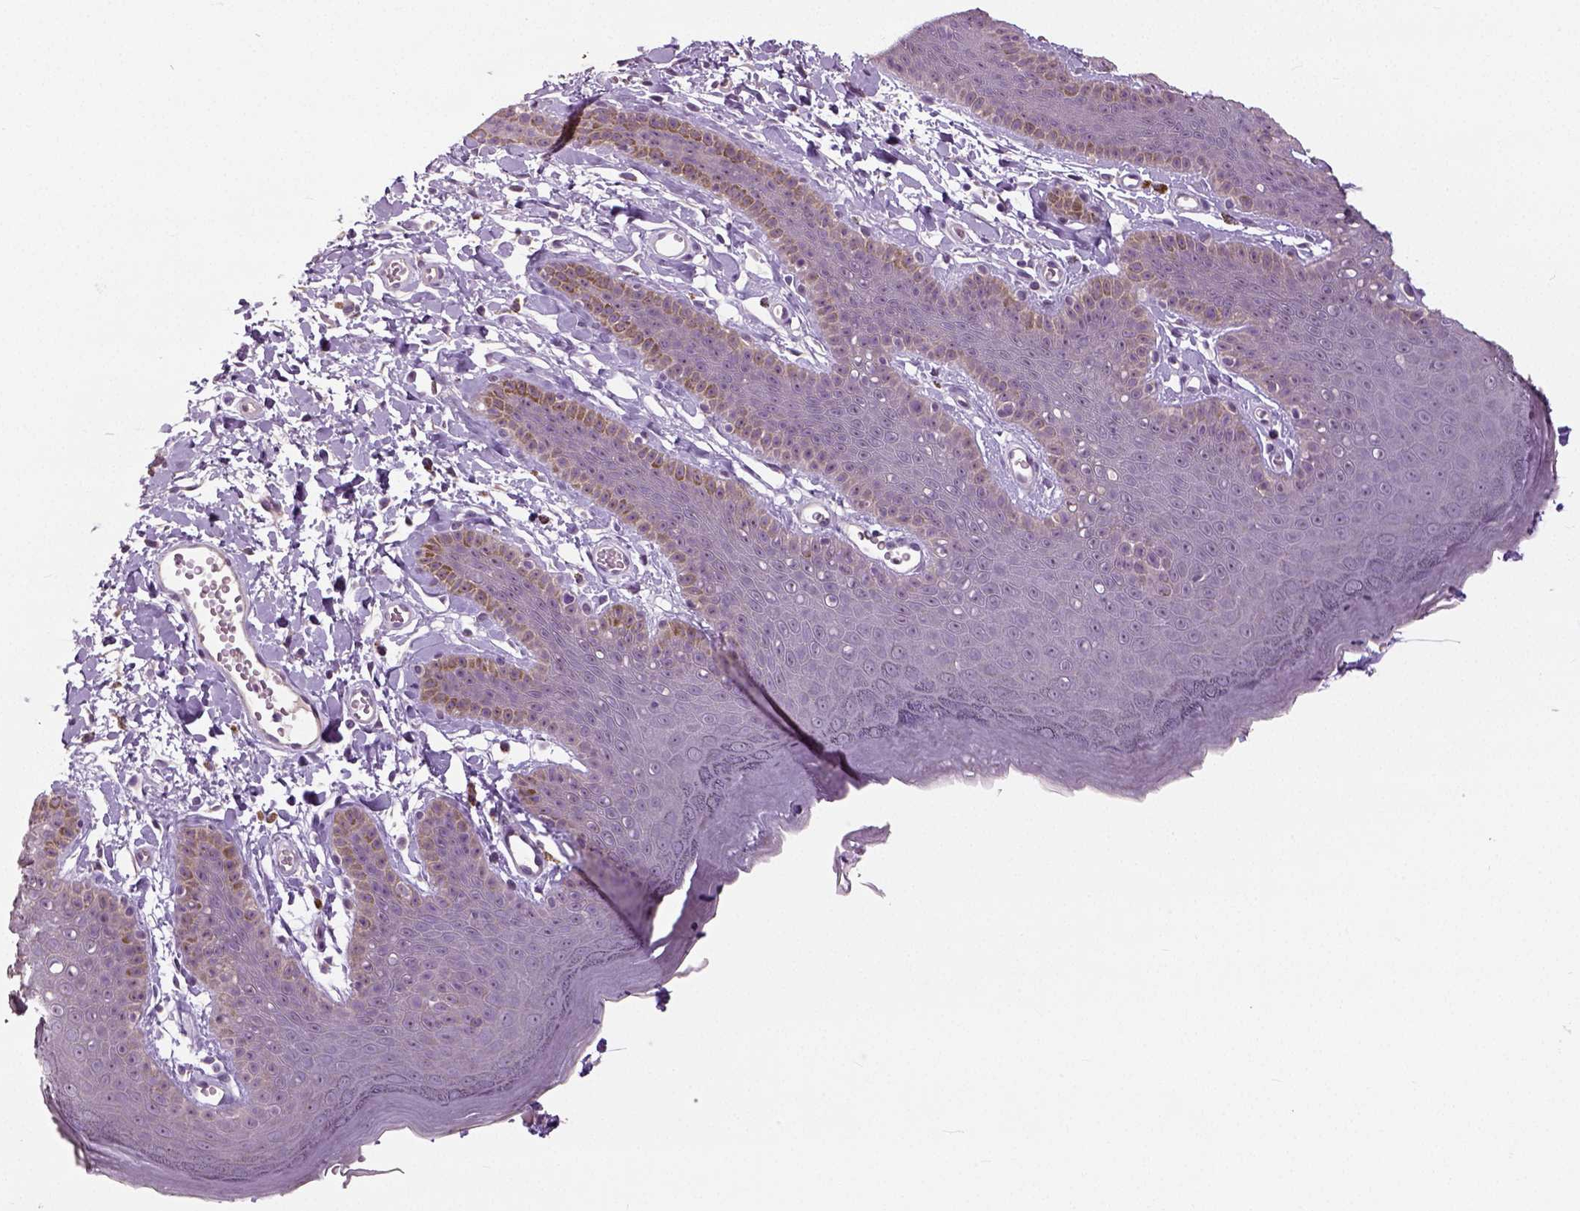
{"staining": {"intensity": "negative", "quantity": "none", "location": "none"}, "tissue": "skin", "cell_type": "Epidermal cells", "image_type": "normal", "snomed": [{"axis": "morphology", "description": "Normal tissue, NOS"}, {"axis": "topography", "description": "Anal"}], "caption": "An immunohistochemistry (IHC) photomicrograph of normal skin is shown. There is no staining in epidermal cells of skin.", "gene": "NECAB1", "patient": {"sex": "male", "age": 53}}